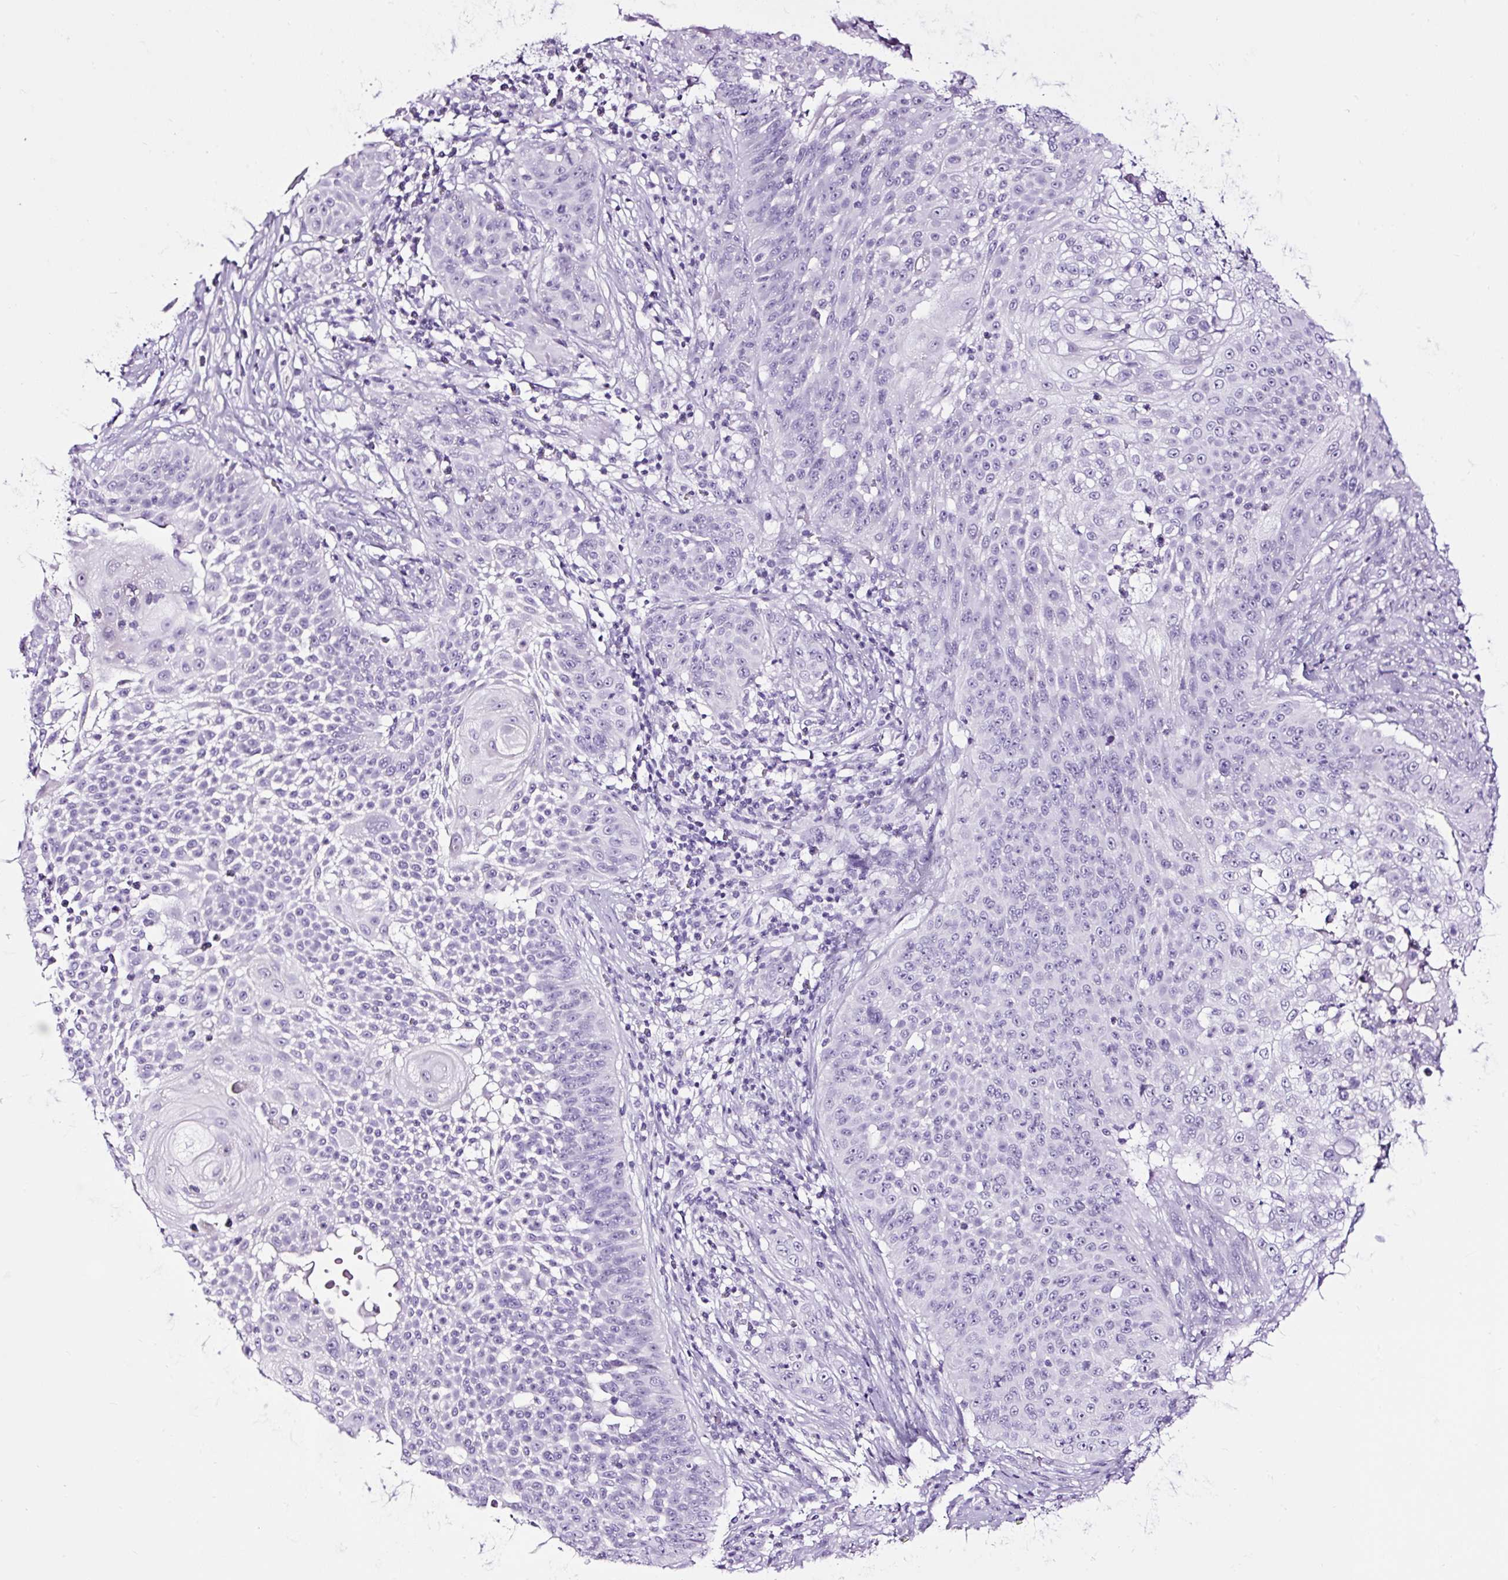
{"staining": {"intensity": "negative", "quantity": "none", "location": "none"}, "tissue": "skin cancer", "cell_type": "Tumor cells", "image_type": "cancer", "snomed": [{"axis": "morphology", "description": "Squamous cell carcinoma, NOS"}, {"axis": "topography", "description": "Skin"}], "caption": "The image shows no staining of tumor cells in squamous cell carcinoma (skin).", "gene": "NPHS2", "patient": {"sex": "male", "age": 24}}